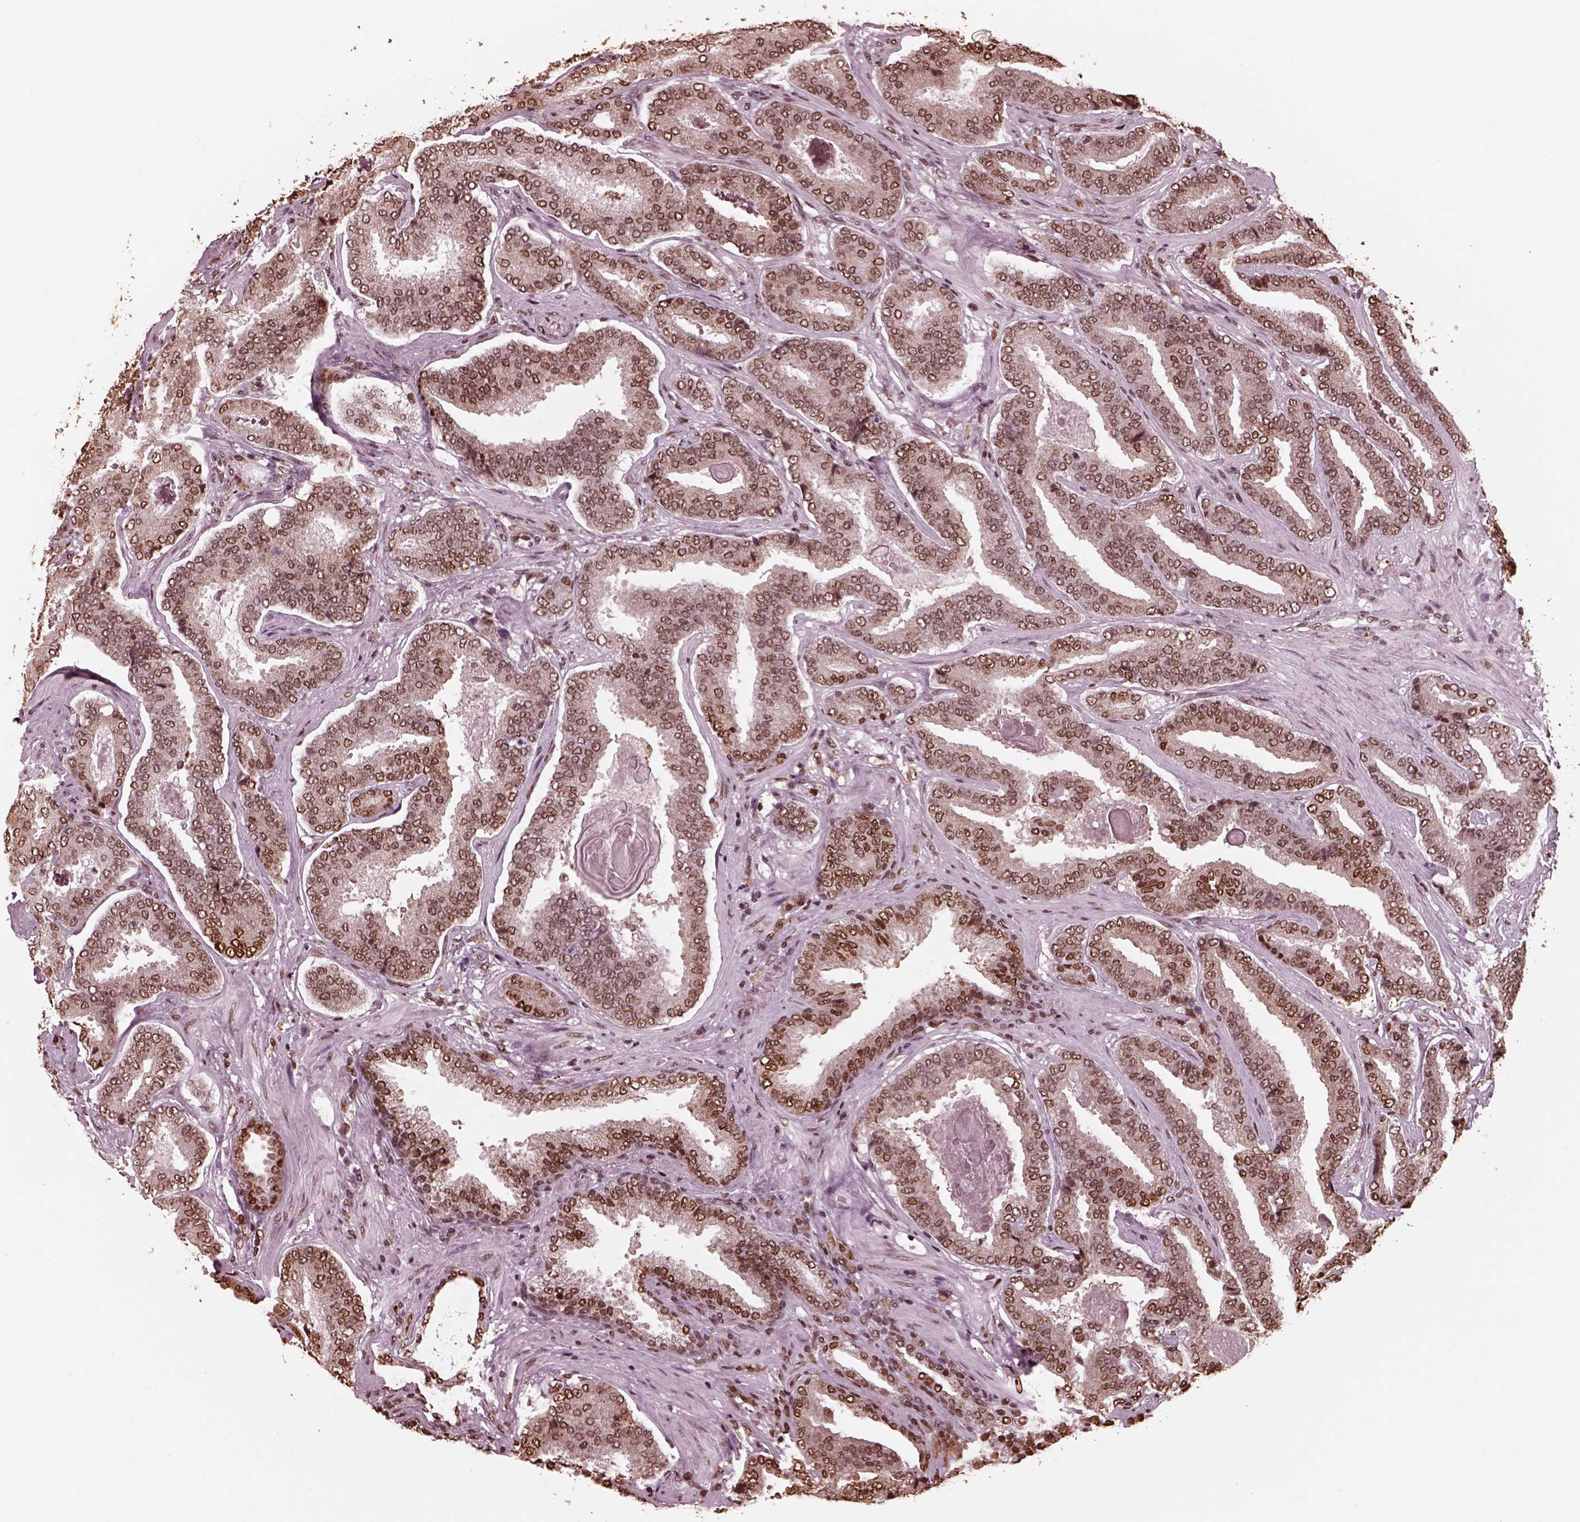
{"staining": {"intensity": "moderate", "quantity": ">75%", "location": "nuclear"}, "tissue": "prostate cancer", "cell_type": "Tumor cells", "image_type": "cancer", "snomed": [{"axis": "morphology", "description": "Adenocarcinoma, NOS"}, {"axis": "topography", "description": "Prostate"}], "caption": "DAB (3,3'-diaminobenzidine) immunohistochemical staining of human adenocarcinoma (prostate) reveals moderate nuclear protein positivity in approximately >75% of tumor cells. (DAB IHC with brightfield microscopy, high magnification).", "gene": "NSD1", "patient": {"sex": "male", "age": 64}}